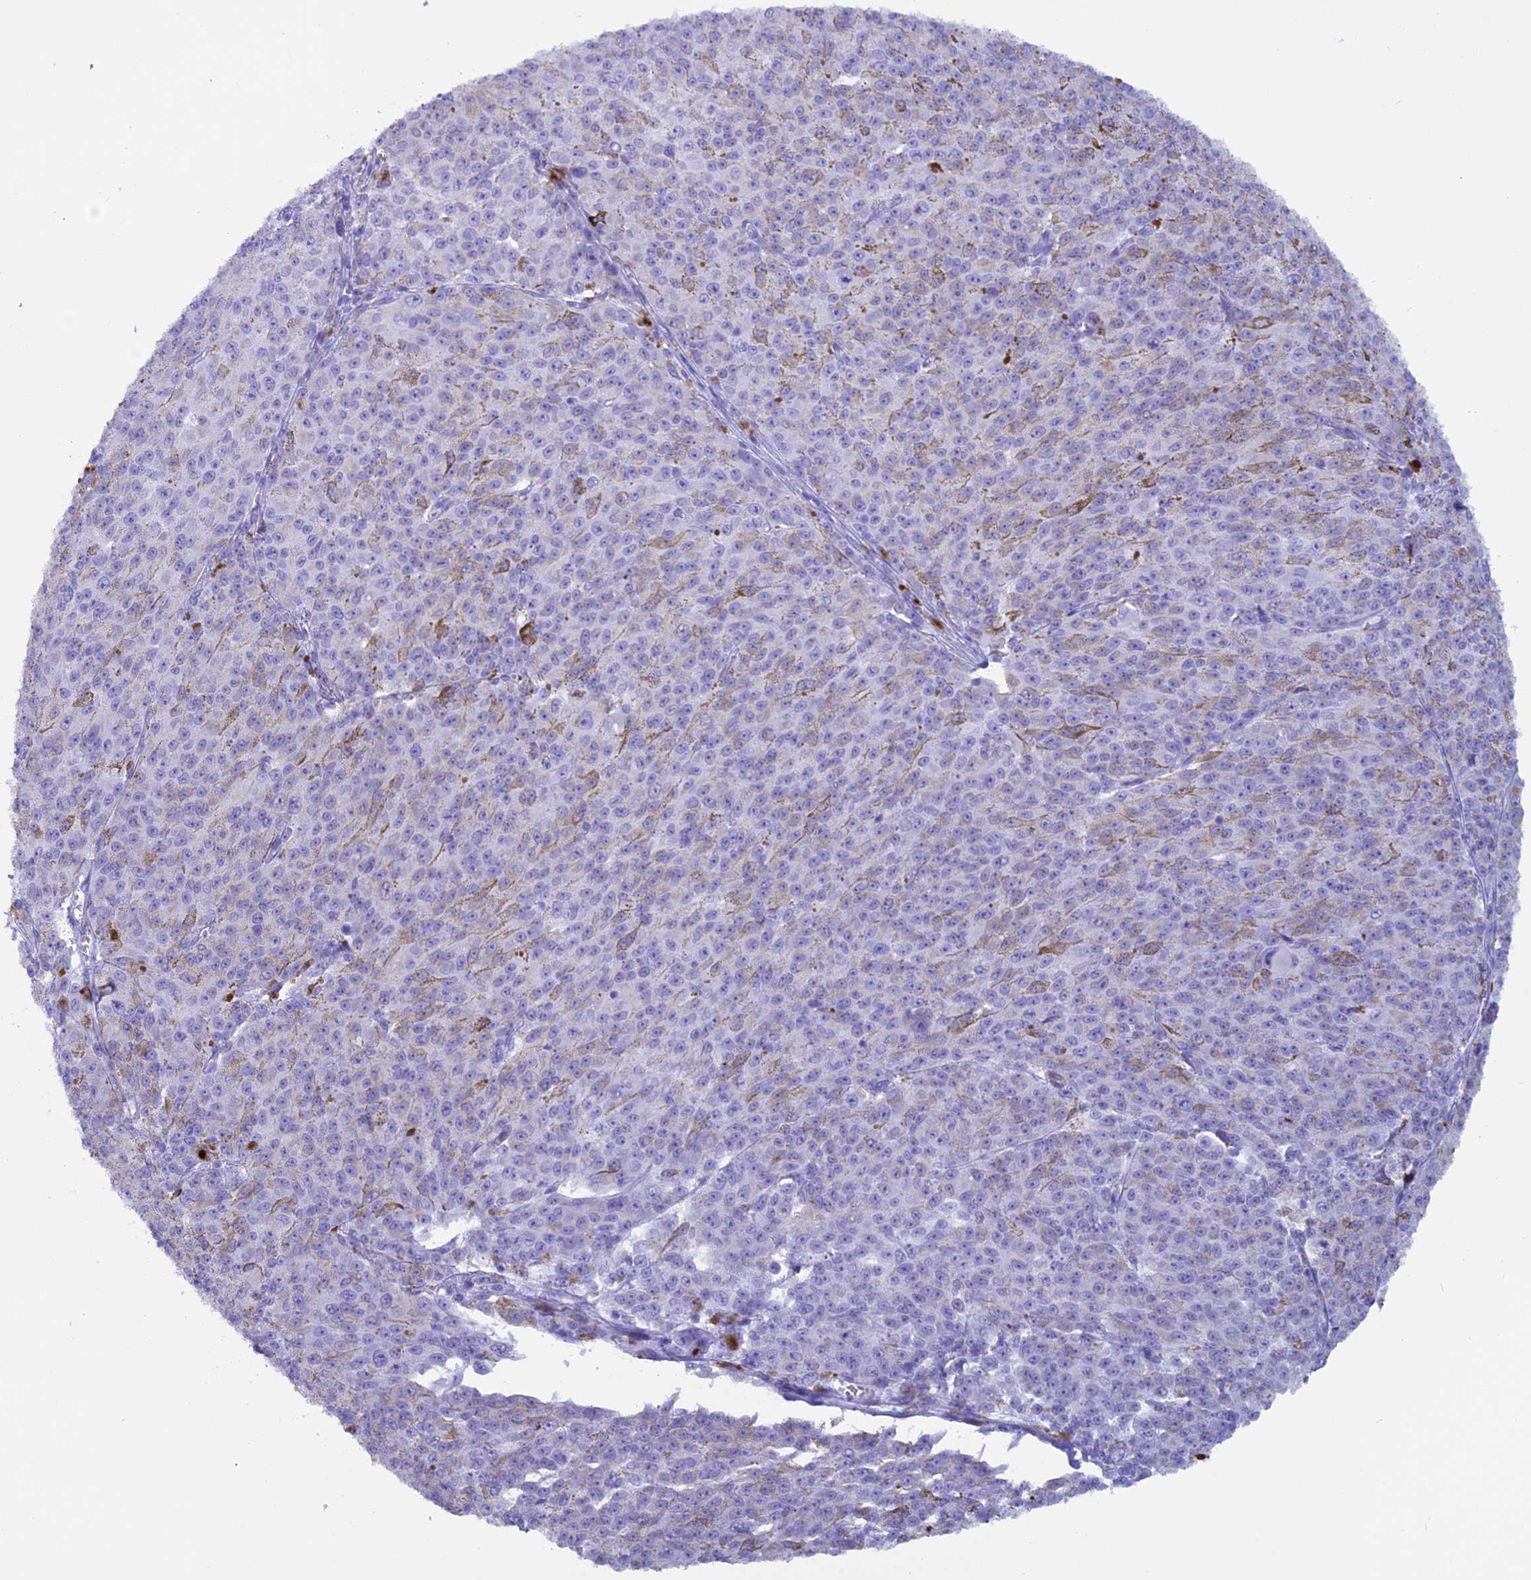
{"staining": {"intensity": "weak", "quantity": "<25%", "location": "cytoplasmic/membranous"}, "tissue": "melanoma", "cell_type": "Tumor cells", "image_type": "cancer", "snomed": [{"axis": "morphology", "description": "Malignant melanoma, NOS"}, {"axis": "topography", "description": "Skin"}], "caption": "An image of human melanoma is negative for staining in tumor cells.", "gene": "ZNF563", "patient": {"sex": "female", "age": 52}}